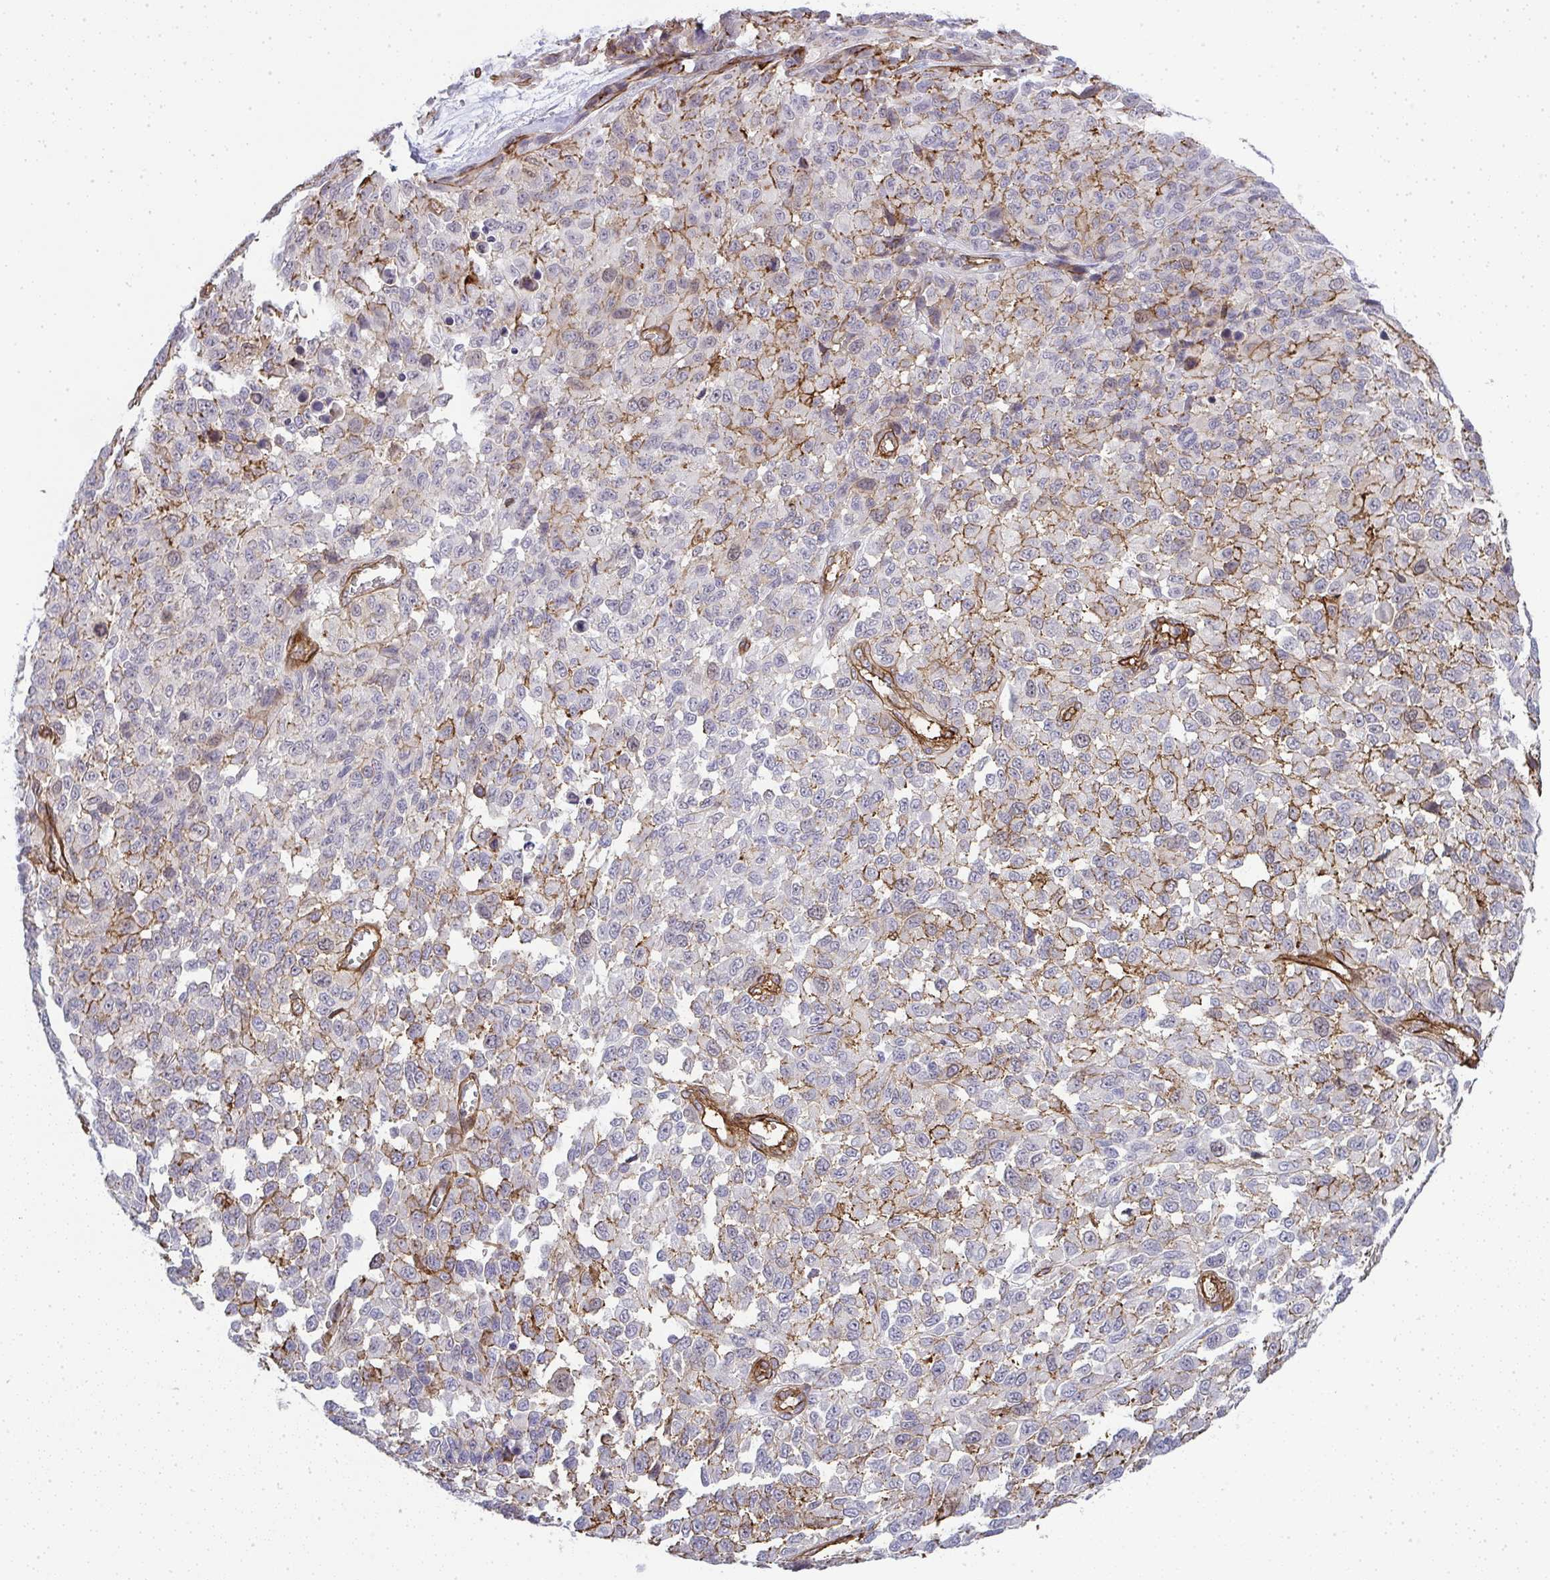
{"staining": {"intensity": "moderate", "quantity": "25%-75%", "location": "cytoplasmic/membranous"}, "tissue": "melanoma", "cell_type": "Tumor cells", "image_type": "cancer", "snomed": [{"axis": "morphology", "description": "Malignant melanoma, NOS"}, {"axis": "topography", "description": "Skin"}], "caption": "Brown immunohistochemical staining in human malignant melanoma shows moderate cytoplasmic/membranous staining in approximately 25%-75% of tumor cells.", "gene": "UBE2S", "patient": {"sex": "male", "age": 62}}